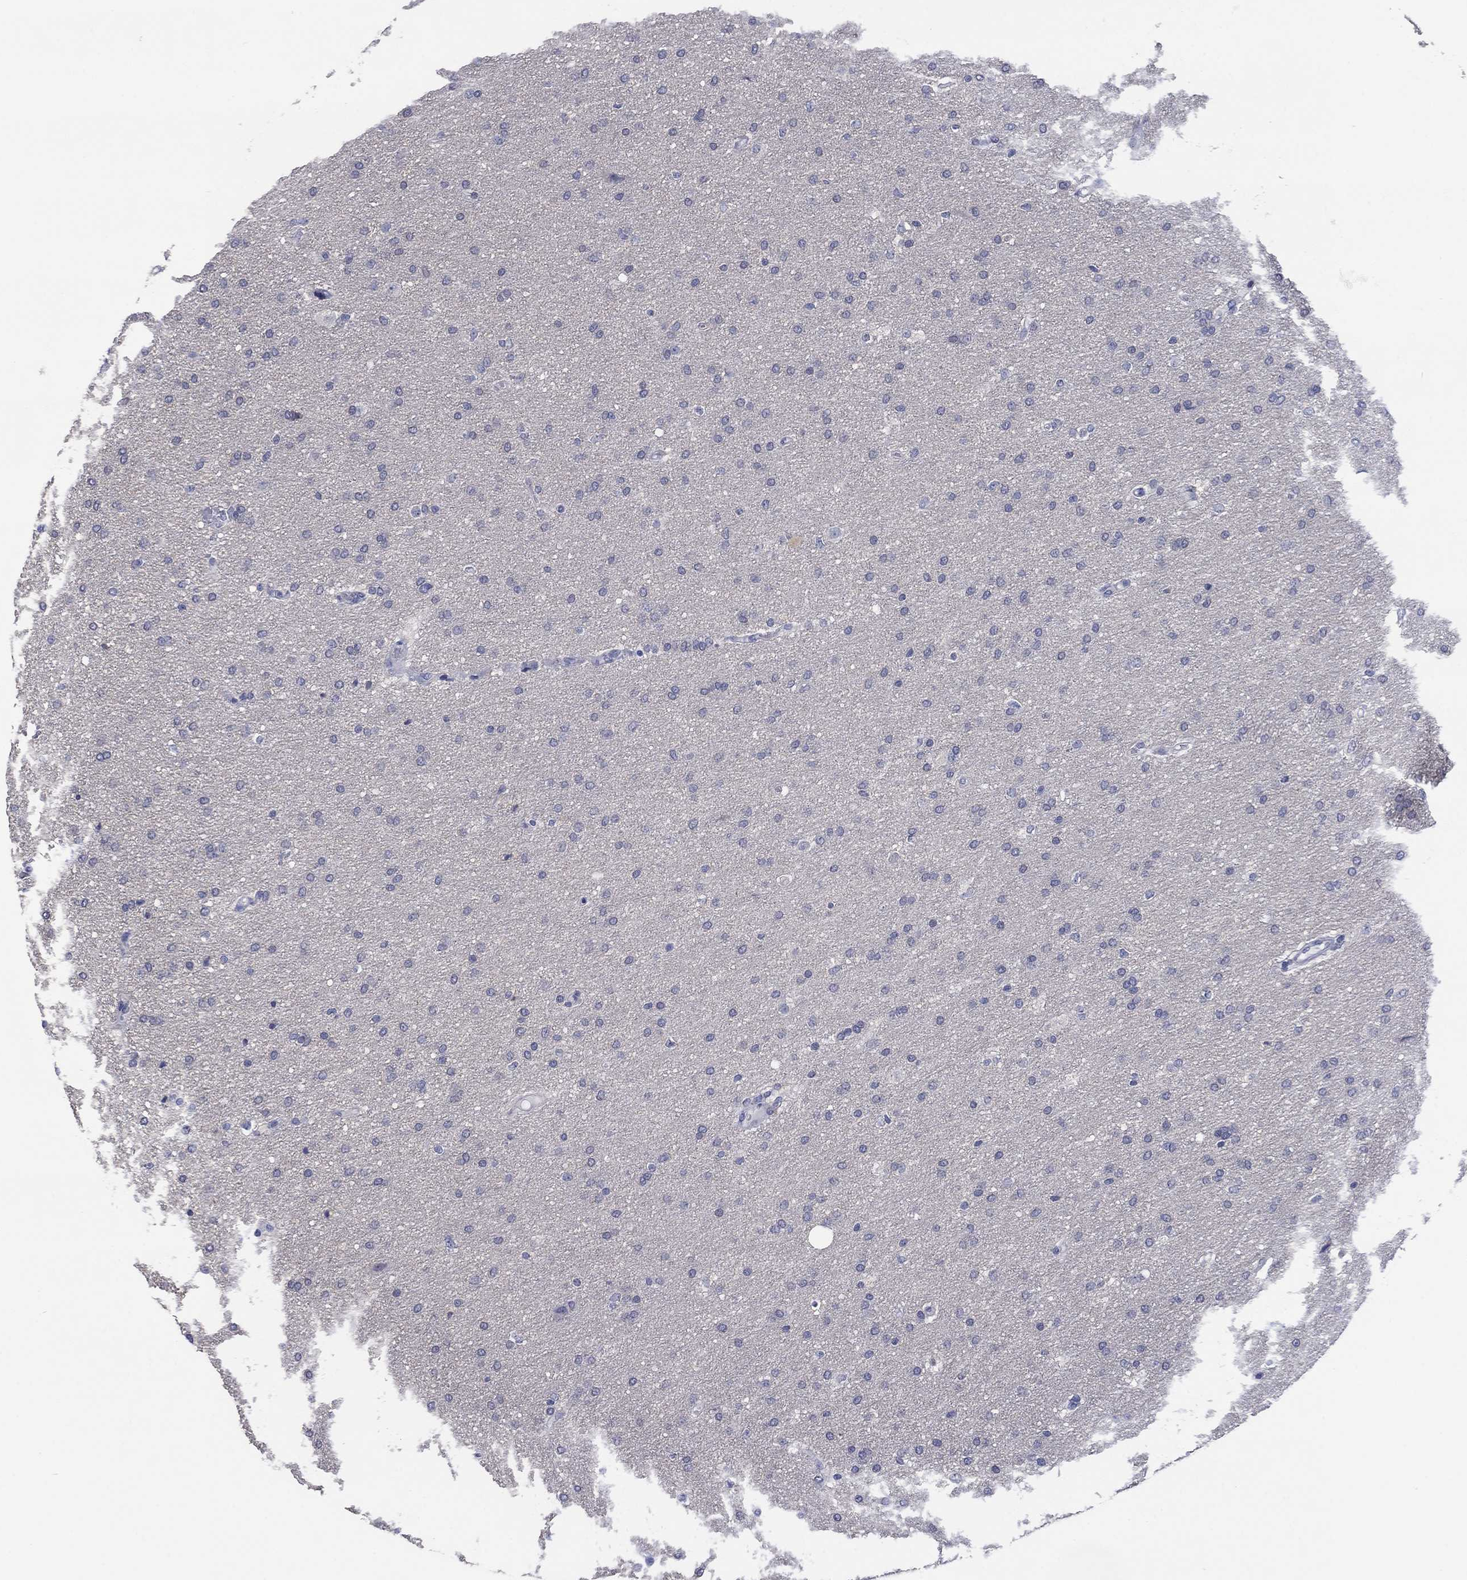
{"staining": {"intensity": "negative", "quantity": "none", "location": "none"}, "tissue": "glioma", "cell_type": "Tumor cells", "image_type": "cancer", "snomed": [{"axis": "morphology", "description": "Glioma, malignant, Low grade"}, {"axis": "topography", "description": "Brain"}], "caption": "Tumor cells are negative for protein expression in human glioma. (Brightfield microscopy of DAB immunohistochemistry (IHC) at high magnification).", "gene": "FER1L6", "patient": {"sex": "female", "age": 37}}